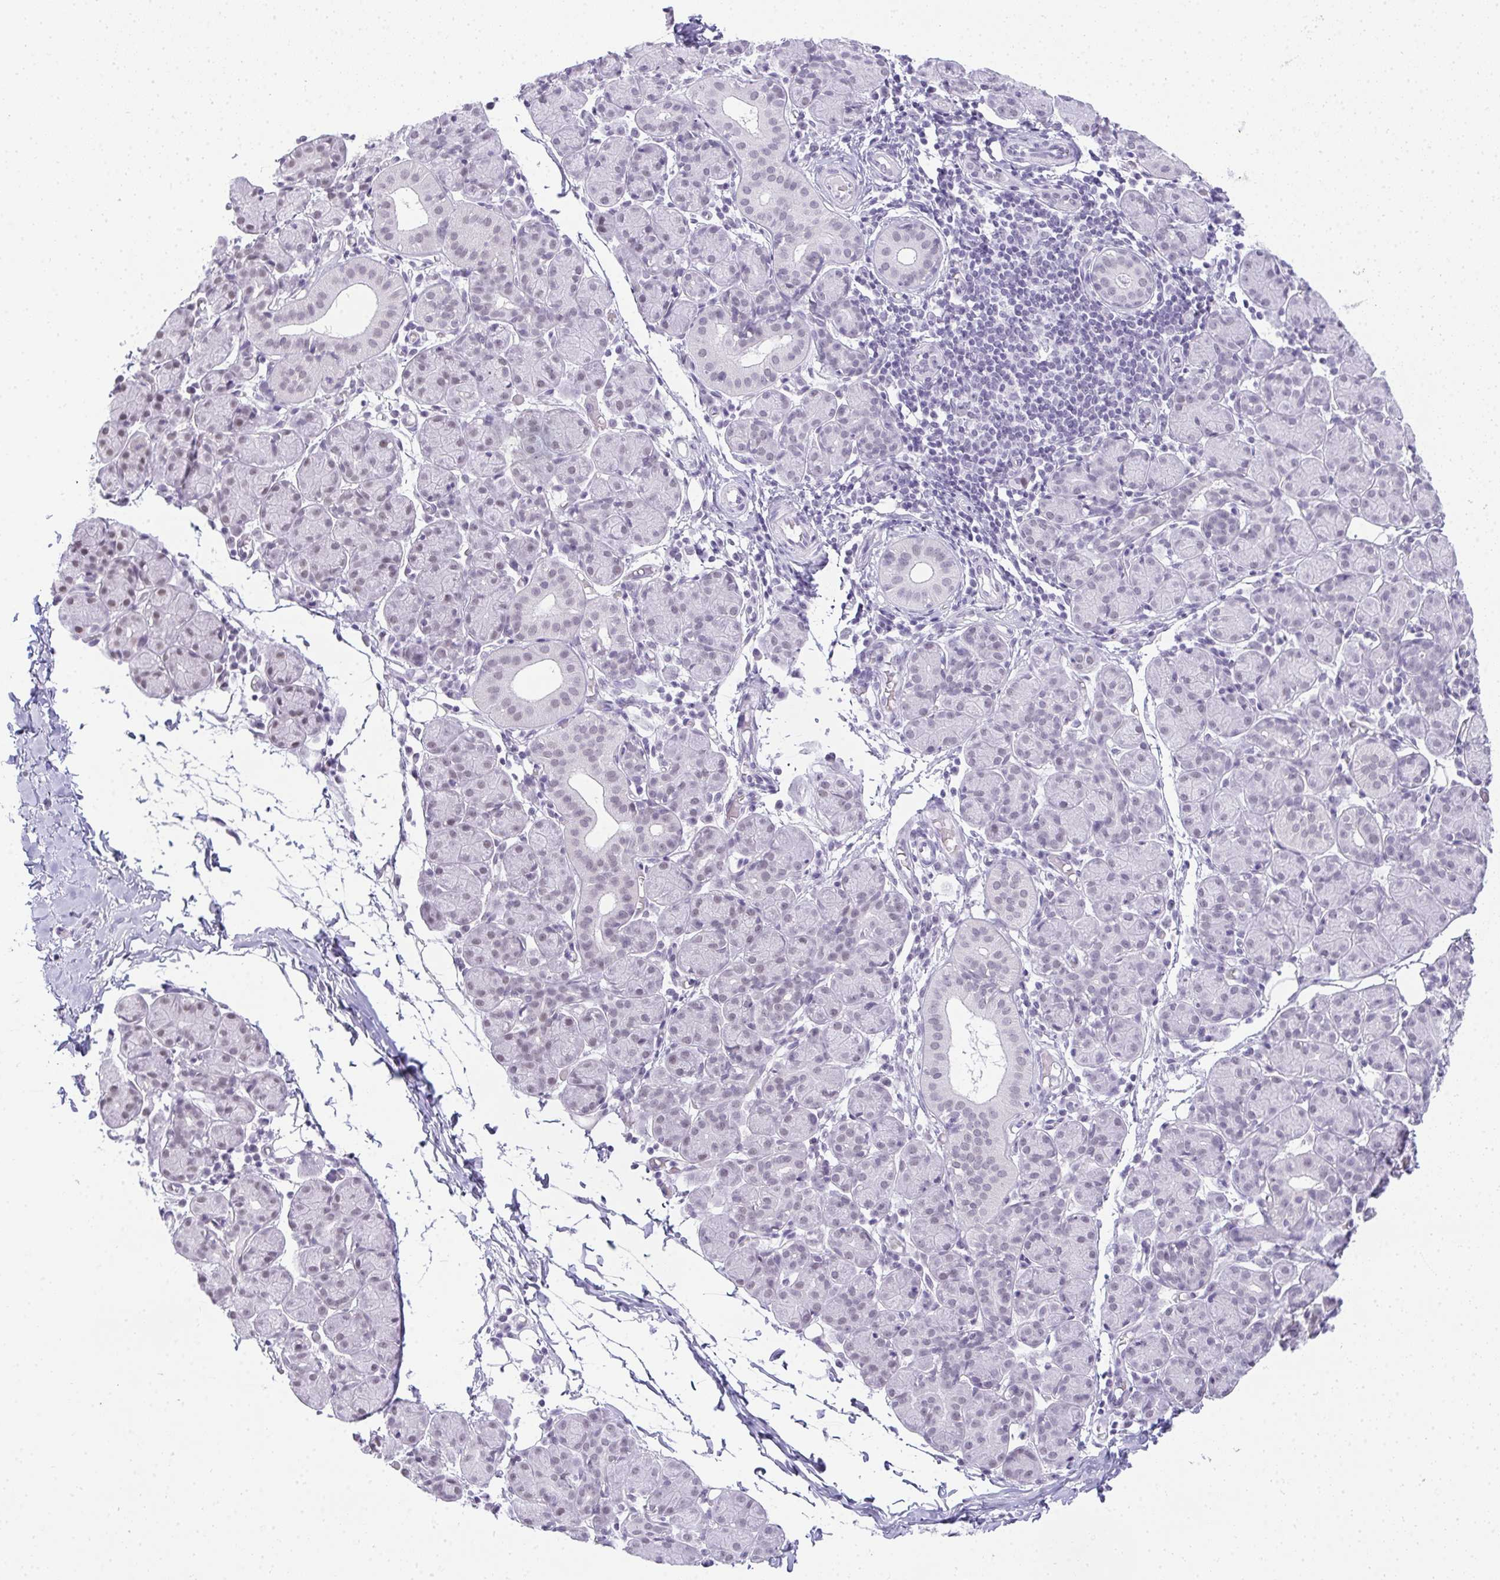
{"staining": {"intensity": "weak", "quantity": "<25%", "location": "nuclear"}, "tissue": "salivary gland", "cell_type": "Glandular cells", "image_type": "normal", "snomed": [{"axis": "morphology", "description": "Normal tissue, NOS"}, {"axis": "morphology", "description": "Inflammation, NOS"}, {"axis": "topography", "description": "Lymph node"}, {"axis": "topography", "description": "Salivary gland"}], "caption": "High power microscopy image of an immunohistochemistry (IHC) micrograph of unremarkable salivary gland, revealing no significant positivity in glandular cells.", "gene": "PLA2G1B", "patient": {"sex": "male", "age": 3}}